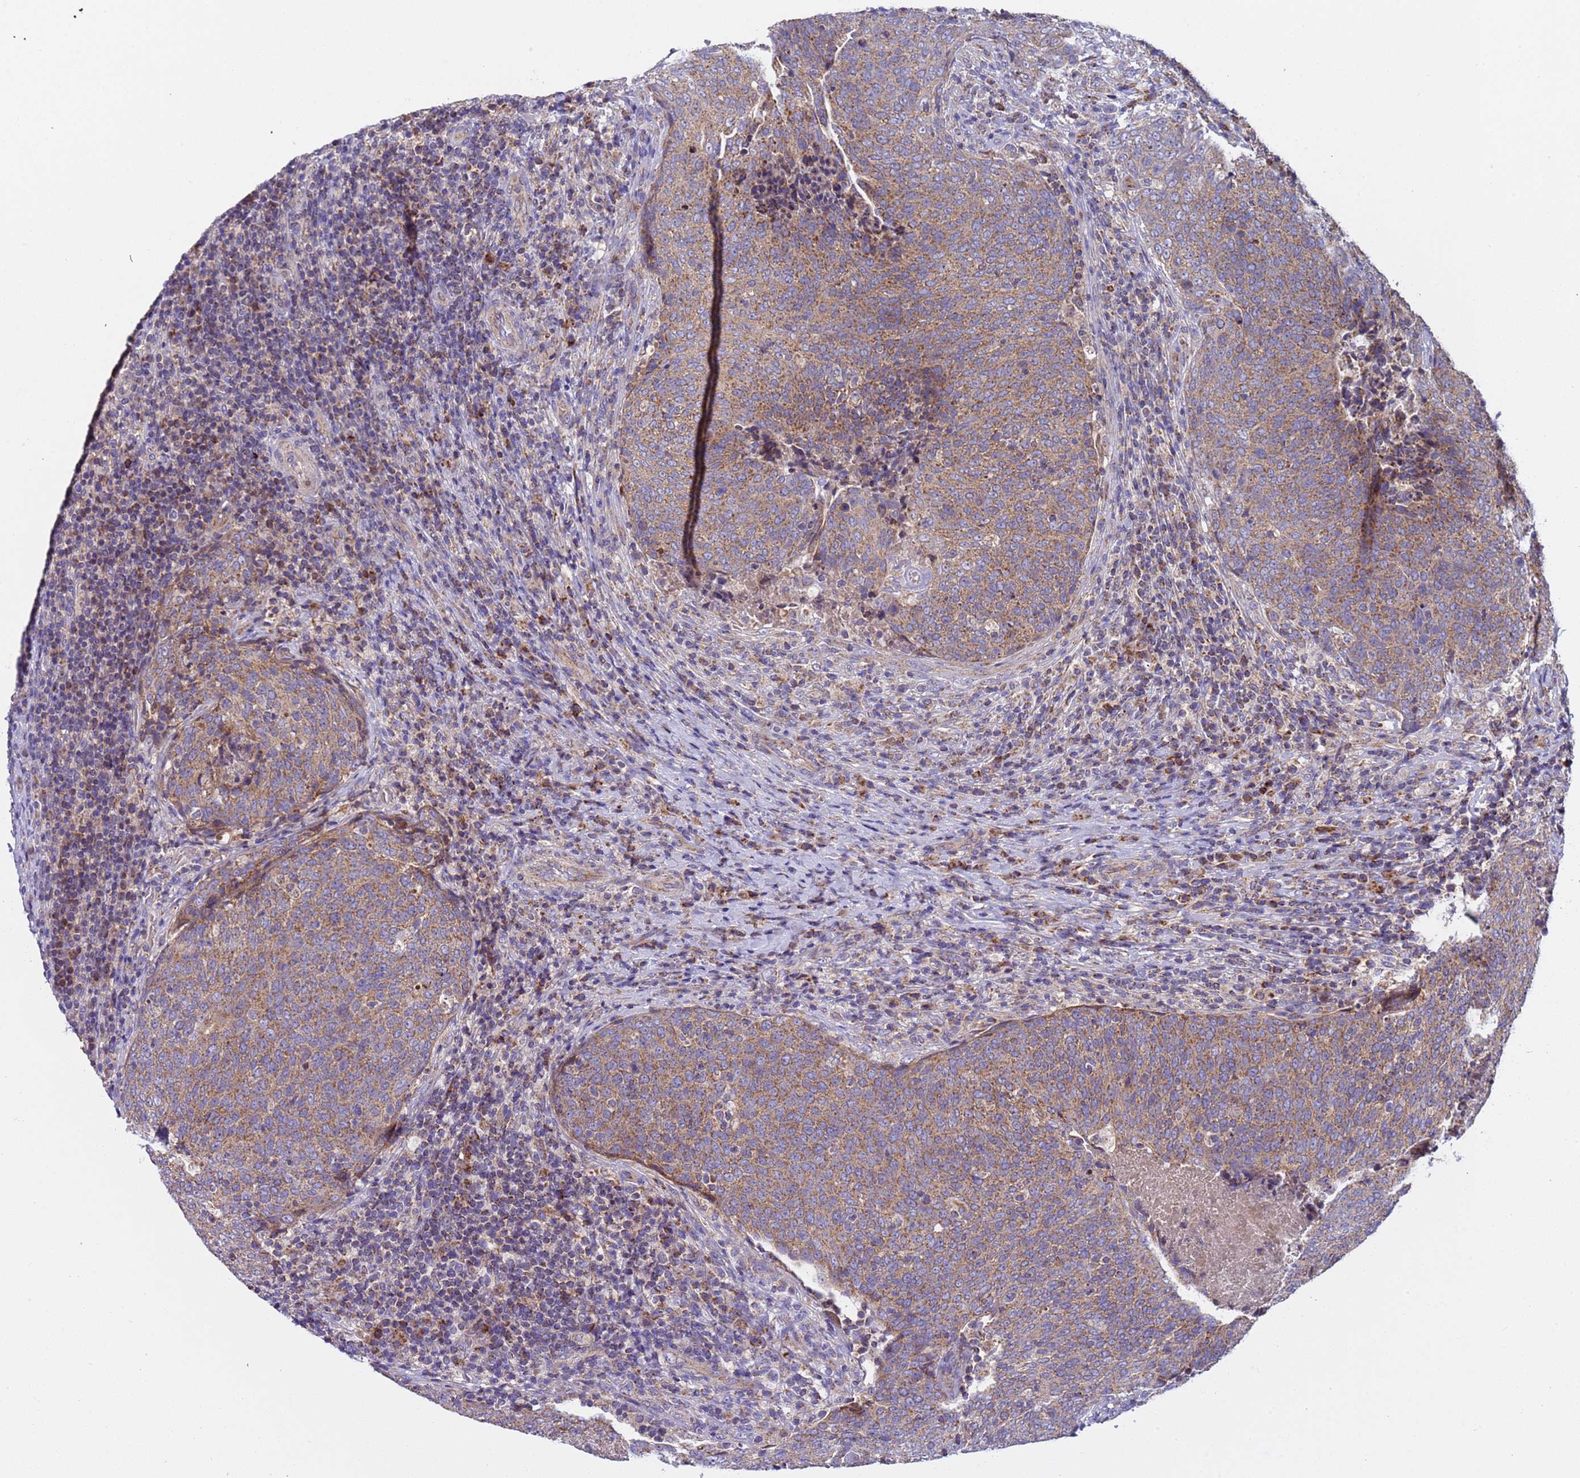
{"staining": {"intensity": "moderate", "quantity": ">75%", "location": "cytoplasmic/membranous"}, "tissue": "head and neck cancer", "cell_type": "Tumor cells", "image_type": "cancer", "snomed": [{"axis": "morphology", "description": "Squamous cell carcinoma, NOS"}, {"axis": "morphology", "description": "Squamous cell carcinoma, metastatic, NOS"}, {"axis": "topography", "description": "Lymph node"}, {"axis": "topography", "description": "Head-Neck"}], "caption": "High-power microscopy captured an immunohistochemistry (IHC) histopathology image of head and neck cancer, revealing moderate cytoplasmic/membranous expression in about >75% of tumor cells. Immunohistochemistry (ihc) stains the protein of interest in brown and the nuclei are stained blue.", "gene": "TMEM126A", "patient": {"sex": "male", "age": 62}}